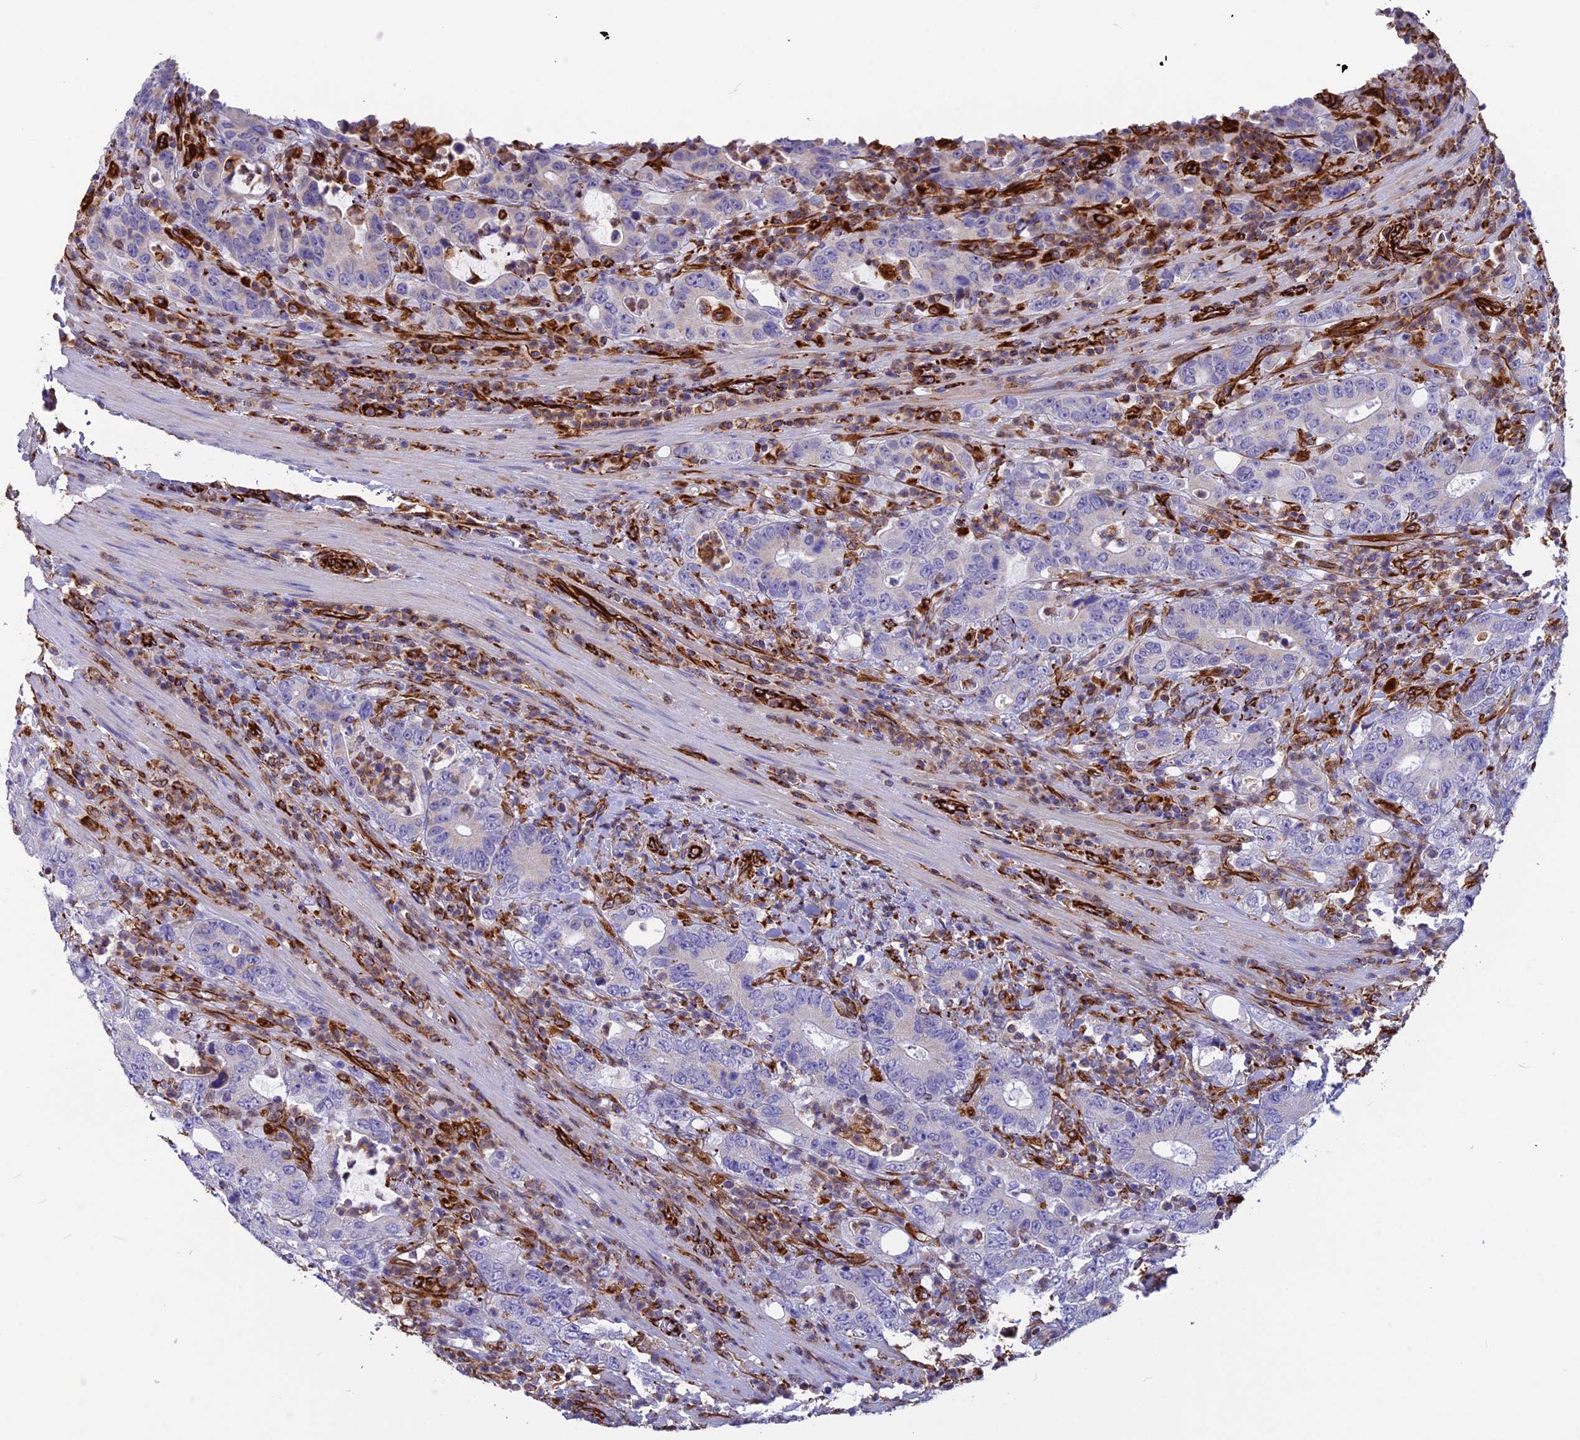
{"staining": {"intensity": "negative", "quantity": "none", "location": "none"}, "tissue": "colorectal cancer", "cell_type": "Tumor cells", "image_type": "cancer", "snomed": [{"axis": "morphology", "description": "Adenocarcinoma, NOS"}, {"axis": "topography", "description": "Colon"}], "caption": "This is an IHC image of colorectal cancer. There is no positivity in tumor cells.", "gene": "FBXL20", "patient": {"sex": "female", "age": 75}}